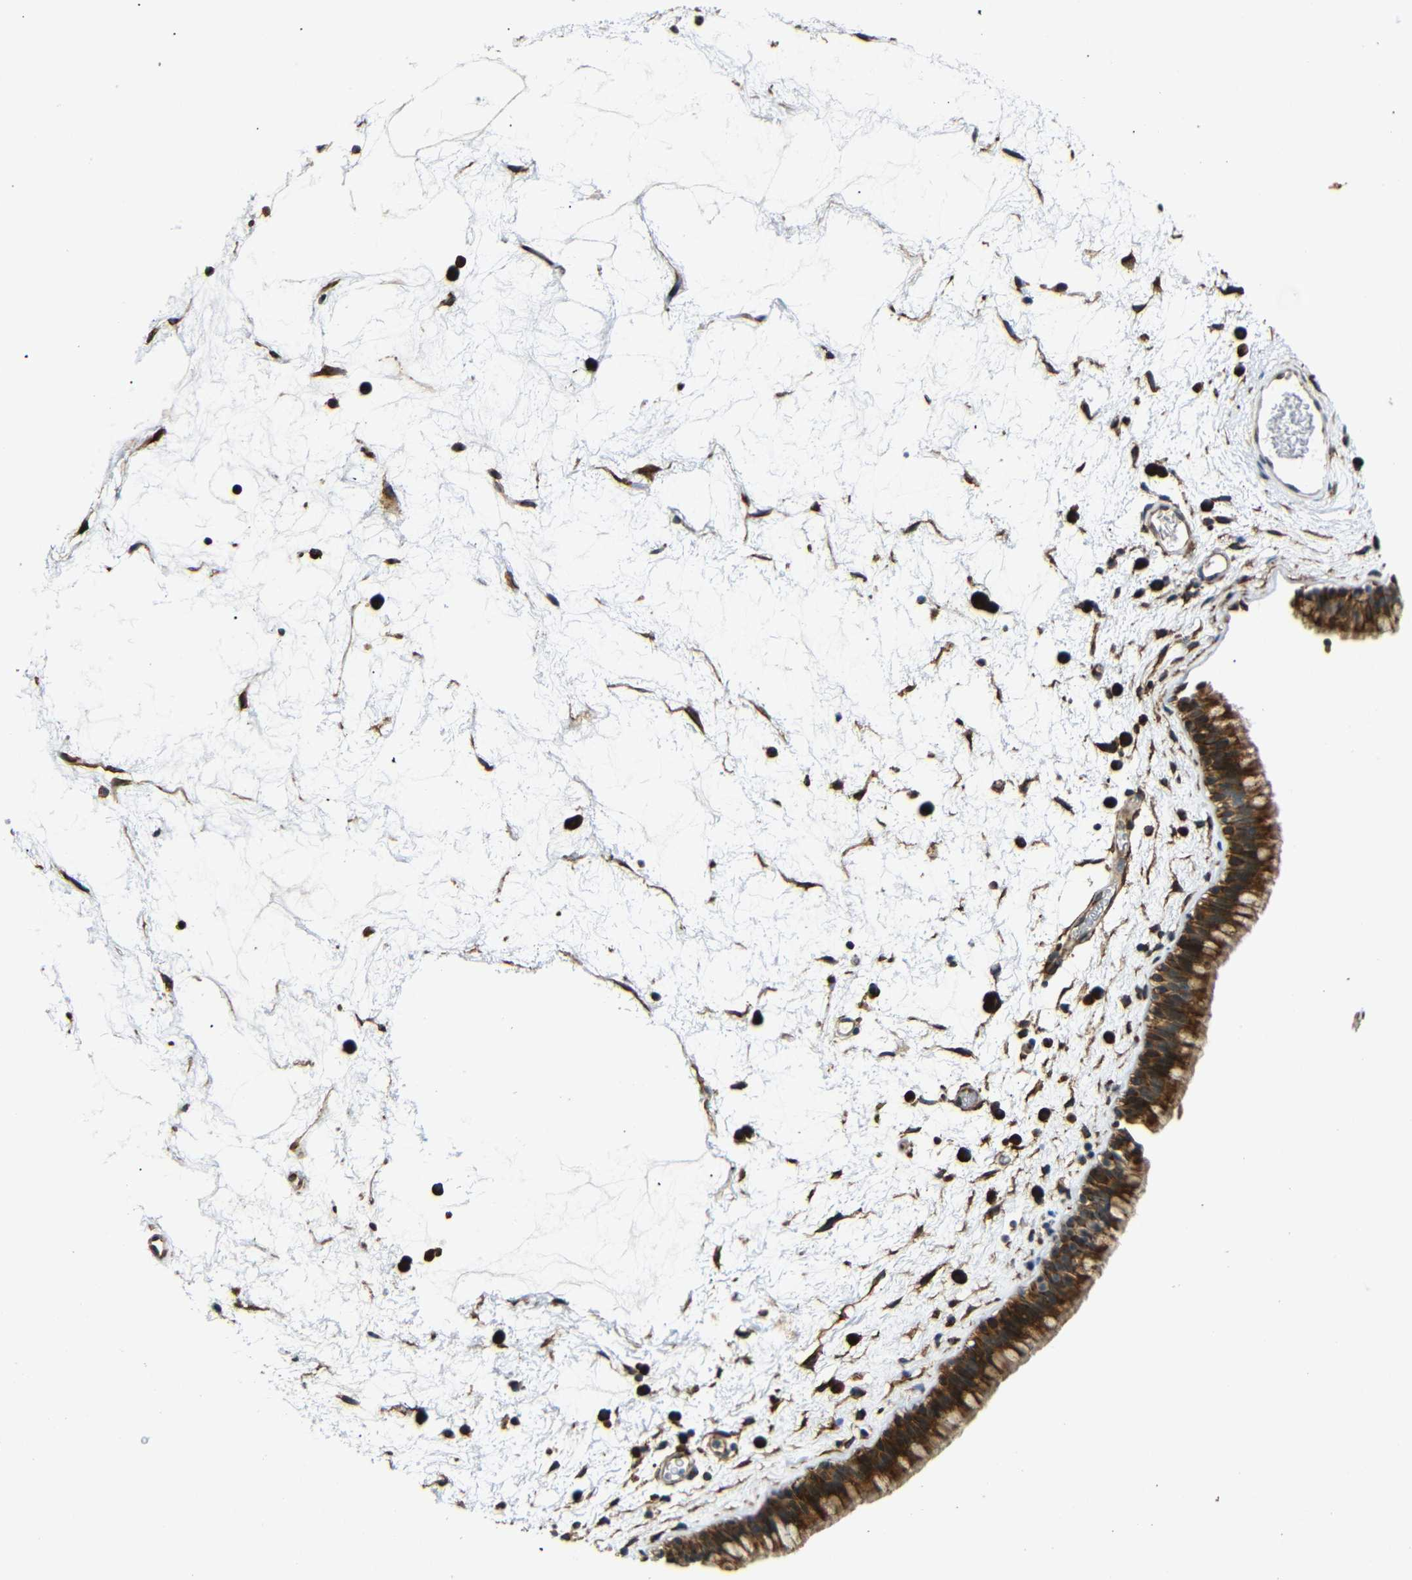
{"staining": {"intensity": "strong", "quantity": ">75%", "location": "cytoplasmic/membranous"}, "tissue": "nasopharynx", "cell_type": "Respiratory epithelial cells", "image_type": "normal", "snomed": [{"axis": "morphology", "description": "Normal tissue, NOS"}, {"axis": "morphology", "description": "Inflammation, NOS"}, {"axis": "topography", "description": "Nasopharynx"}], "caption": "This photomicrograph shows immunohistochemistry (IHC) staining of unremarkable nasopharynx, with high strong cytoplasmic/membranous staining in about >75% of respiratory epithelial cells.", "gene": "KANK4", "patient": {"sex": "male", "age": 48}}